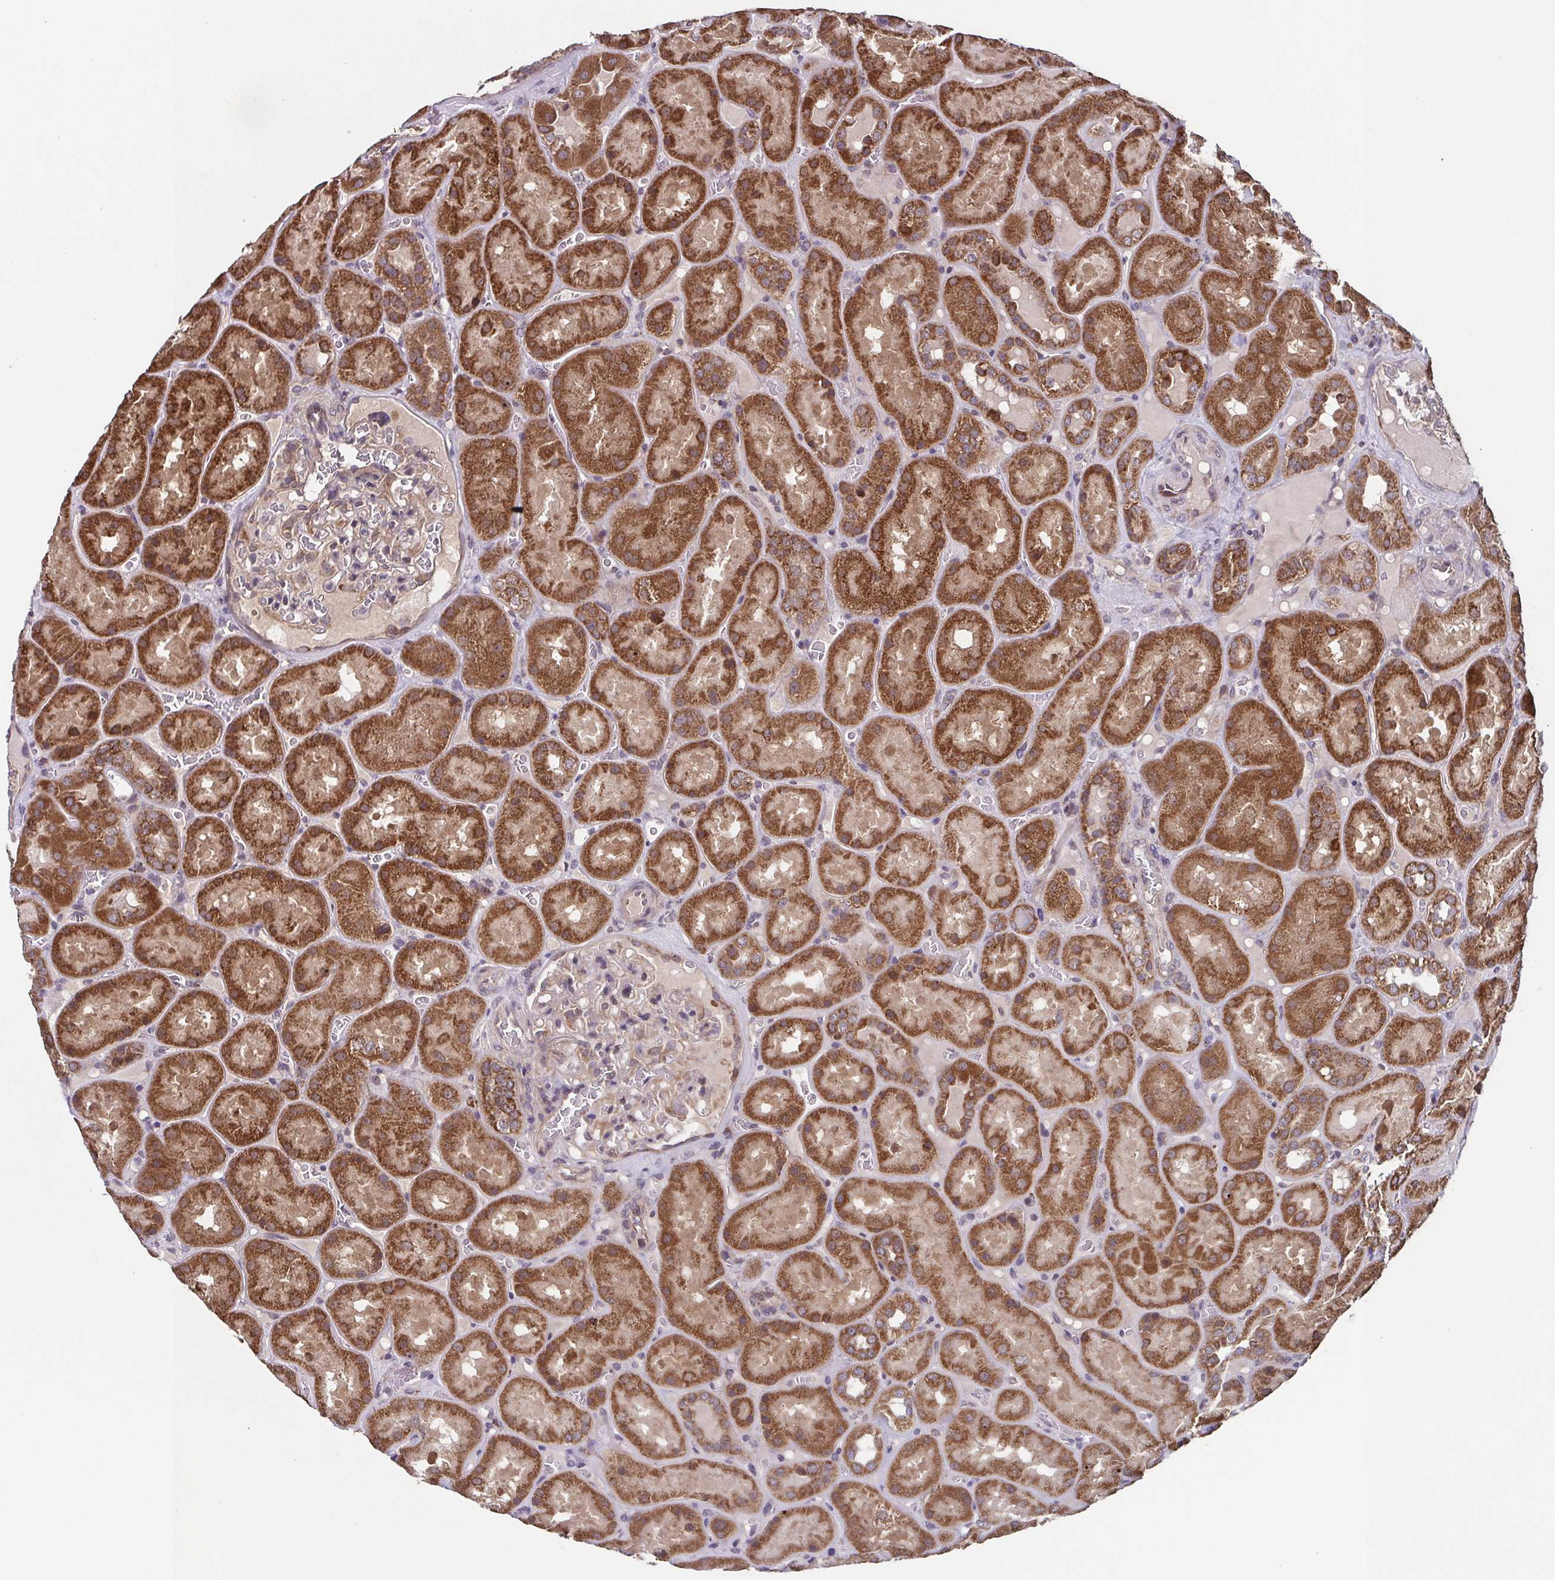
{"staining": {"intensity": "weak", "quantity": "25%-75%", "location": "cytoplasmic/membranous"}, "tissue": "kidney", "cell_type": "Cells in glomeruli", "image_type": "normal", "snomed": [{"axis": "morphology", "description": "Normal tissue, NOS"}, {"axis": "topography", "description": "Kidney"}], "caption": "Human kidney stained with a brown dye shows weak cytoplasmic/membranous positive staining in approximately 25%-75% of cells in glomeruli.", "gene": "TTC19", "patient": {"sex": "male", "age": 73}}